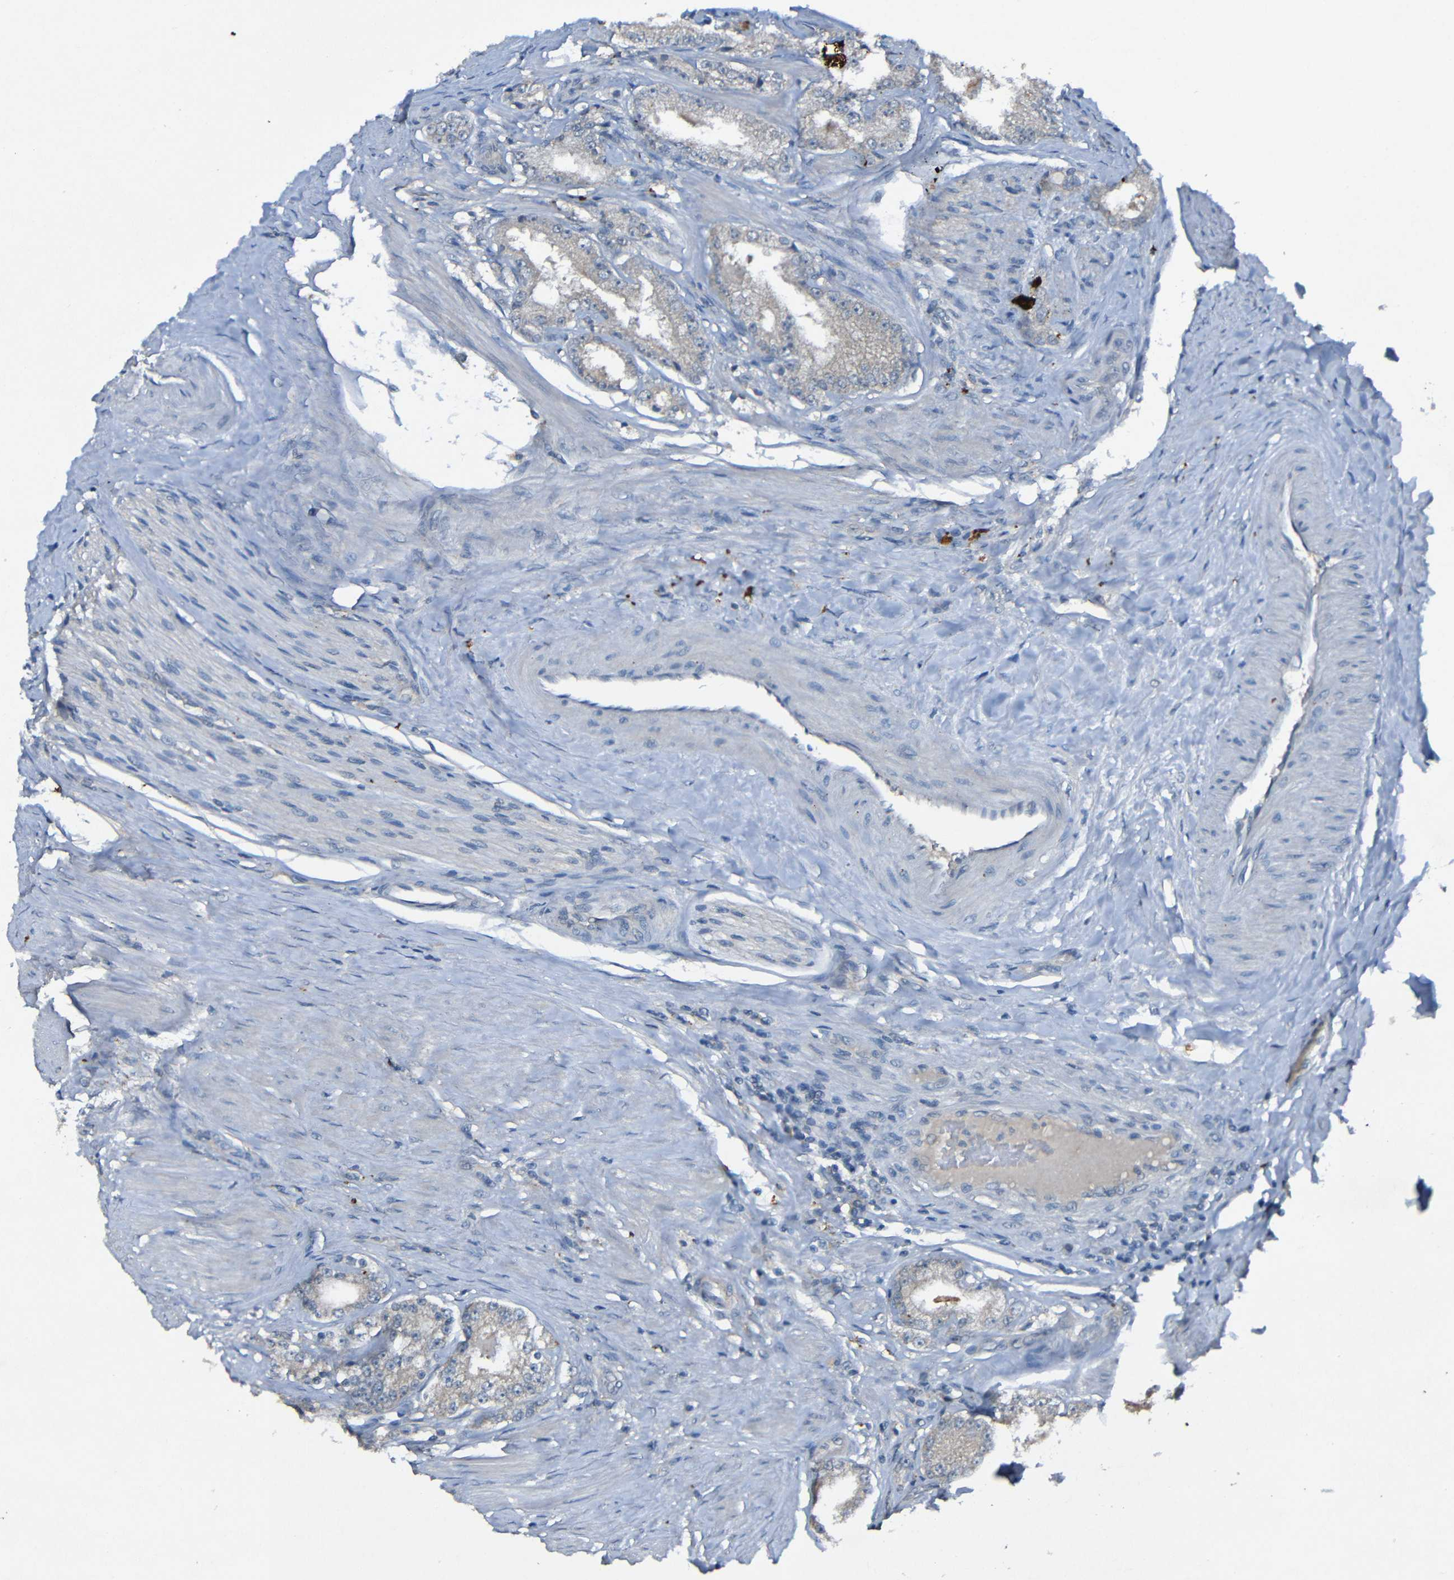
{"staining": {"intensity": "weak", "quantity": "<25%", "location": "cytoplasmic/membranous"}, "tissue": "prostate cancer", "cell_type": "Tumor cells", "image_type": "cancer", "snomed": [{"axis": "morphology", "description": "Adenocarcinoma, Low grade"}, {"axis": "topography", "description": "Prostate"}], "caption": "The immunohistochemistry (IHC) histopathology image has no significant positivity in tumor cells of adenocarcinoma (low-grade) (prostate) tissue.", "gene": "LRRC70", "patient": {"sex": "male", "age": 63}}